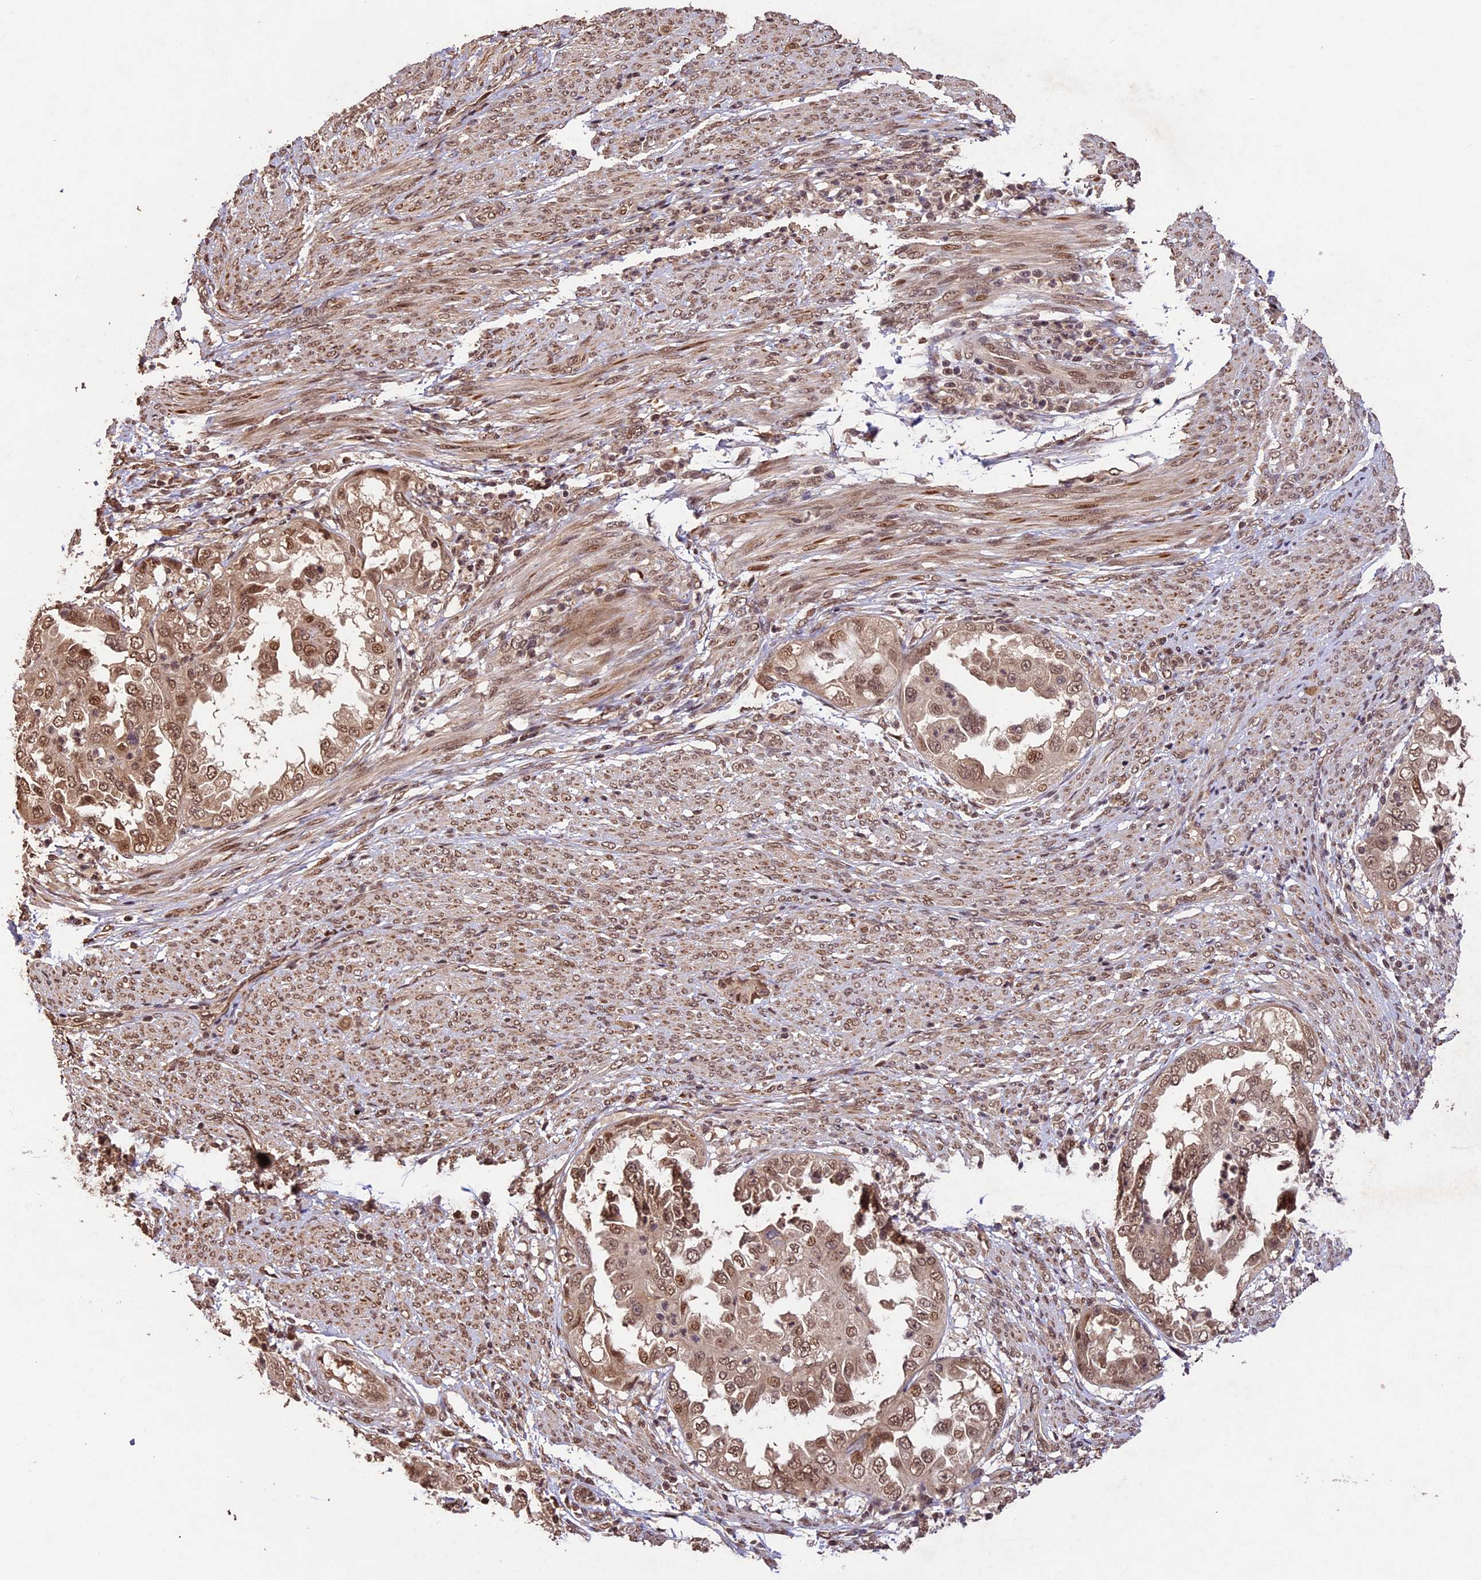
{"staining": {"intensity": "moderate", "quantity": ">75%", "location": "cytoplasmic/membranous,nuclear"}, "tissue": "endometrial cancer", "cell_type": "Tumor cells", "image_type": "cancer", "snomed": [{"axis": "morphology", "description": "Adenocarcinoma, NOS"}, {"axis": "topography", "description": "Endometrium"}], "caption": "Immunohistochemical staining of endometrial cancer shows moderate cytoplasmic/membranous and nuclear protein positivity in about >75% of tumor cells.", "gene": "CDKN2AIP", "patient": {"sex": "female", "age": 85}}